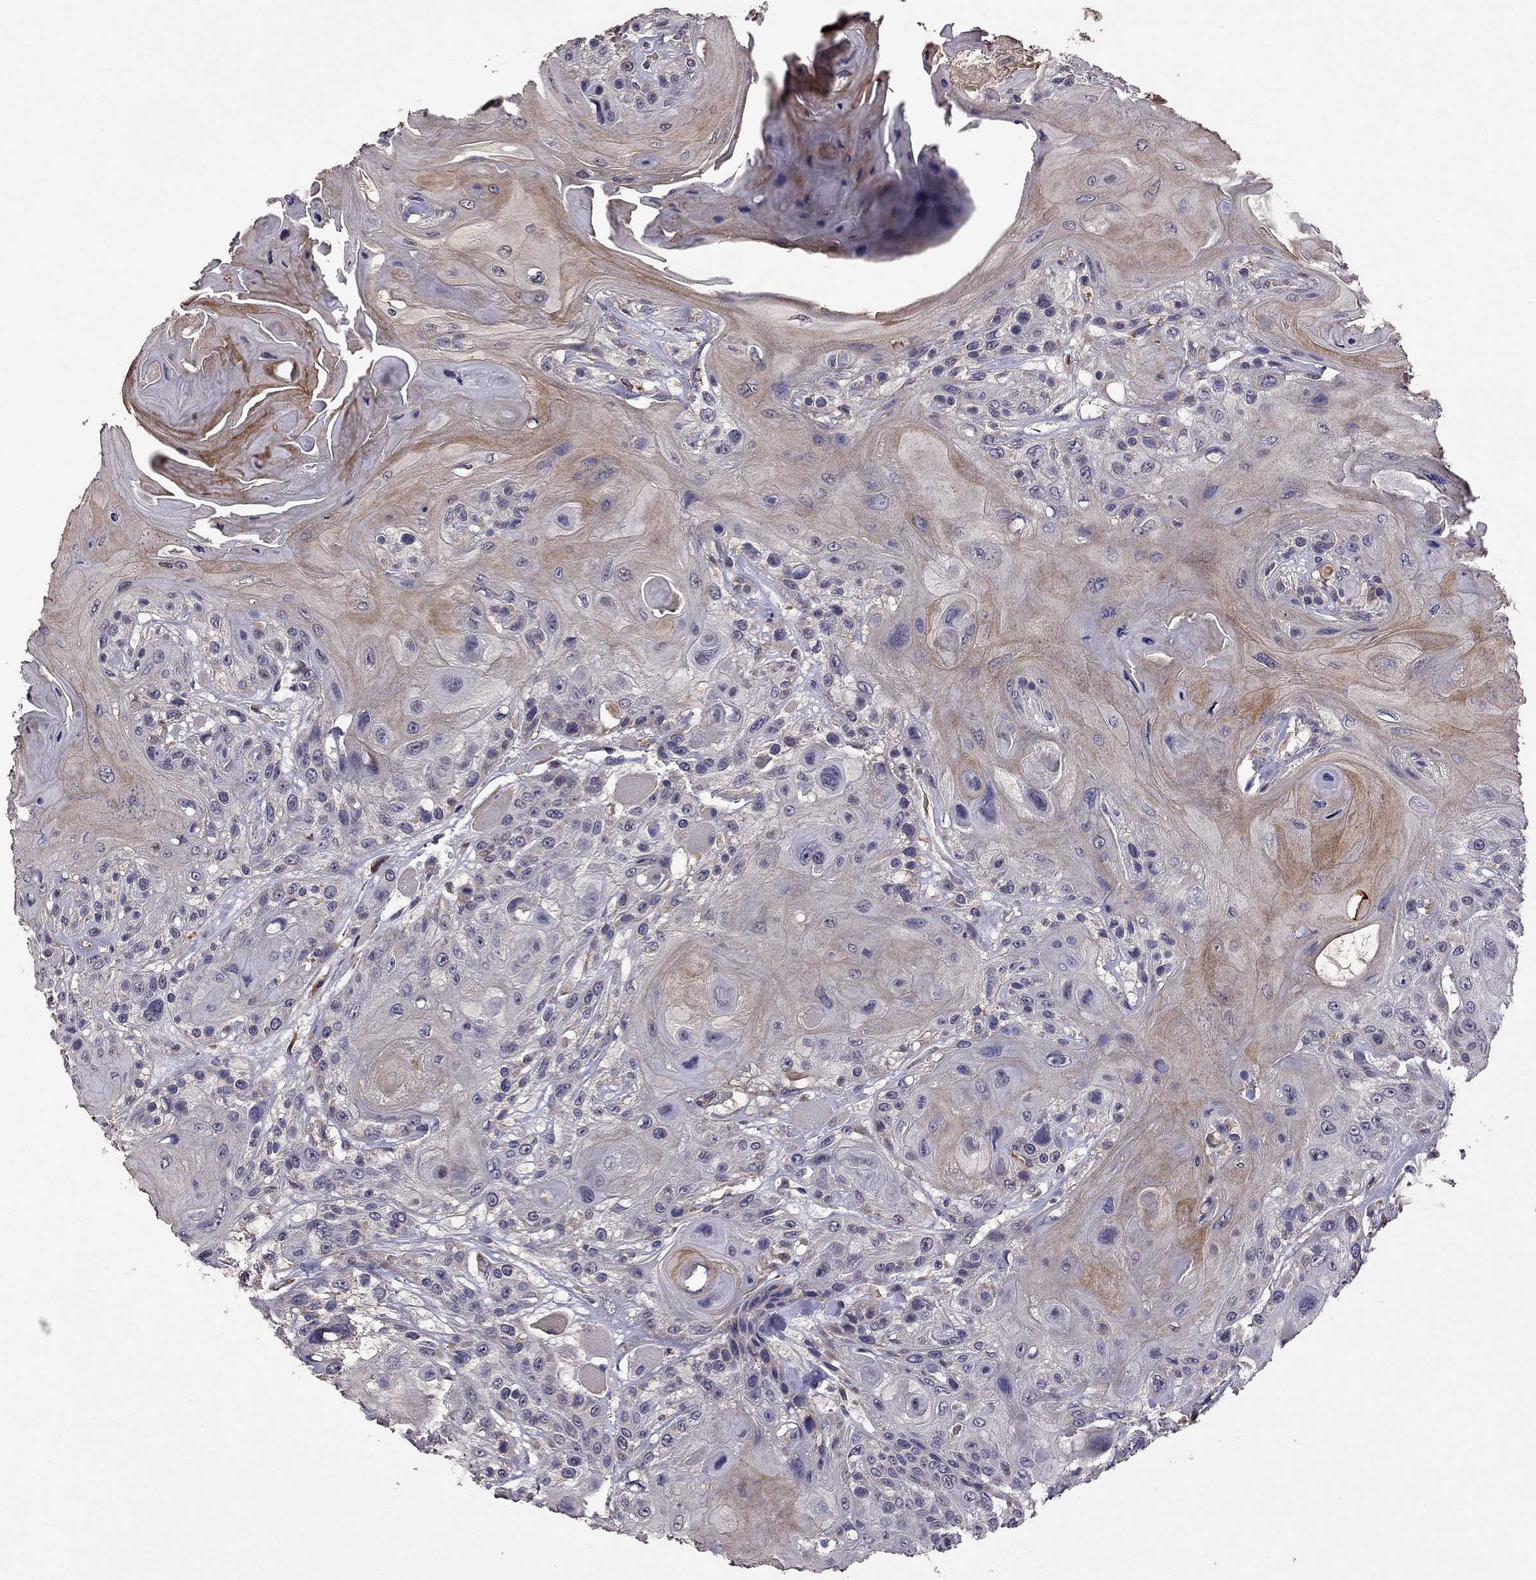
{"staining": {"intensity": "weak", "quantity": "<25%", "location": "cytoplasmic/membranous"}, "tissue": "head and neck cancer", "cell_type": "Tumor cells", "image_type": "cancer", "snomed": [{"axis": "morphology", "description": "Squamous cell carcinoma, NOS"}, {"axis": "topography", "description": "Head-Neck"}], "caption": "A histopathology image of head and neck squamous cell carcinoma stained for a protein reveals no brown staining in tumor cells.", "gene": "CDH9", "patient": {"sex": "female", "age": 59}}